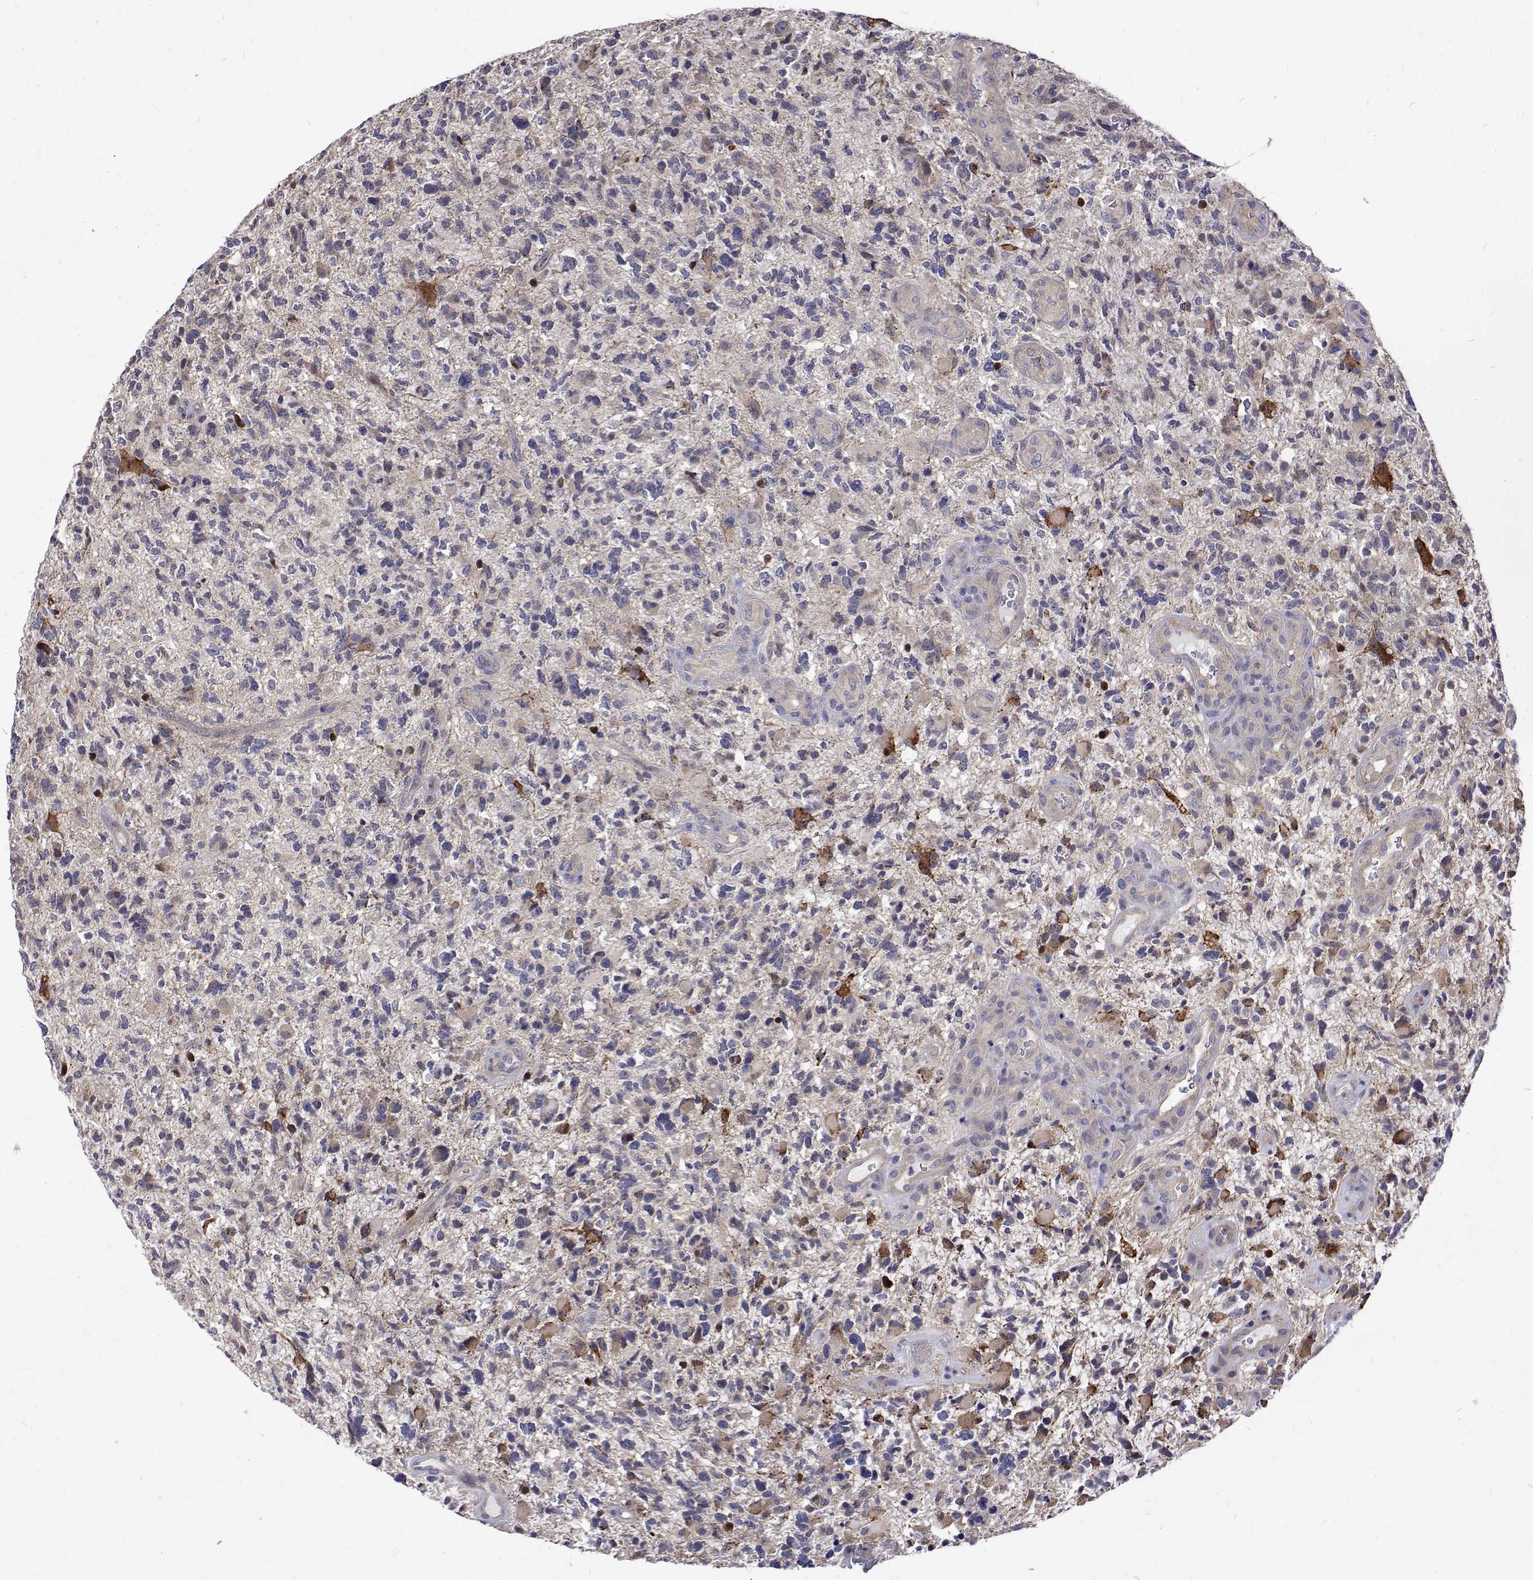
{"staining": {"intensity": "negative", "quantity": "none", "location": "none"}, "tissue": "glioma", "cell_type": "Tumor cells", "image_type": "cancer", "snomed": [{"axis": "morphology", "description": "Glioma, malignant, High grade"}, {"axis": "topography", "description": "Brain"}], "caption": "An immunohistochemistry histopathology image of malignant glioma (high-grade) is shown. There is no staining in tumor cells of malignant glioma (high-grade). (Stains: DAB (3,3'-diaminobenzidine) immunohistochemistry (IHC) with hematoxylin counter stain, Microscopy: brightfield microscopy at high magnification).", "gene": "PADI1", "patient": {"sex": "female", "age": 71}}